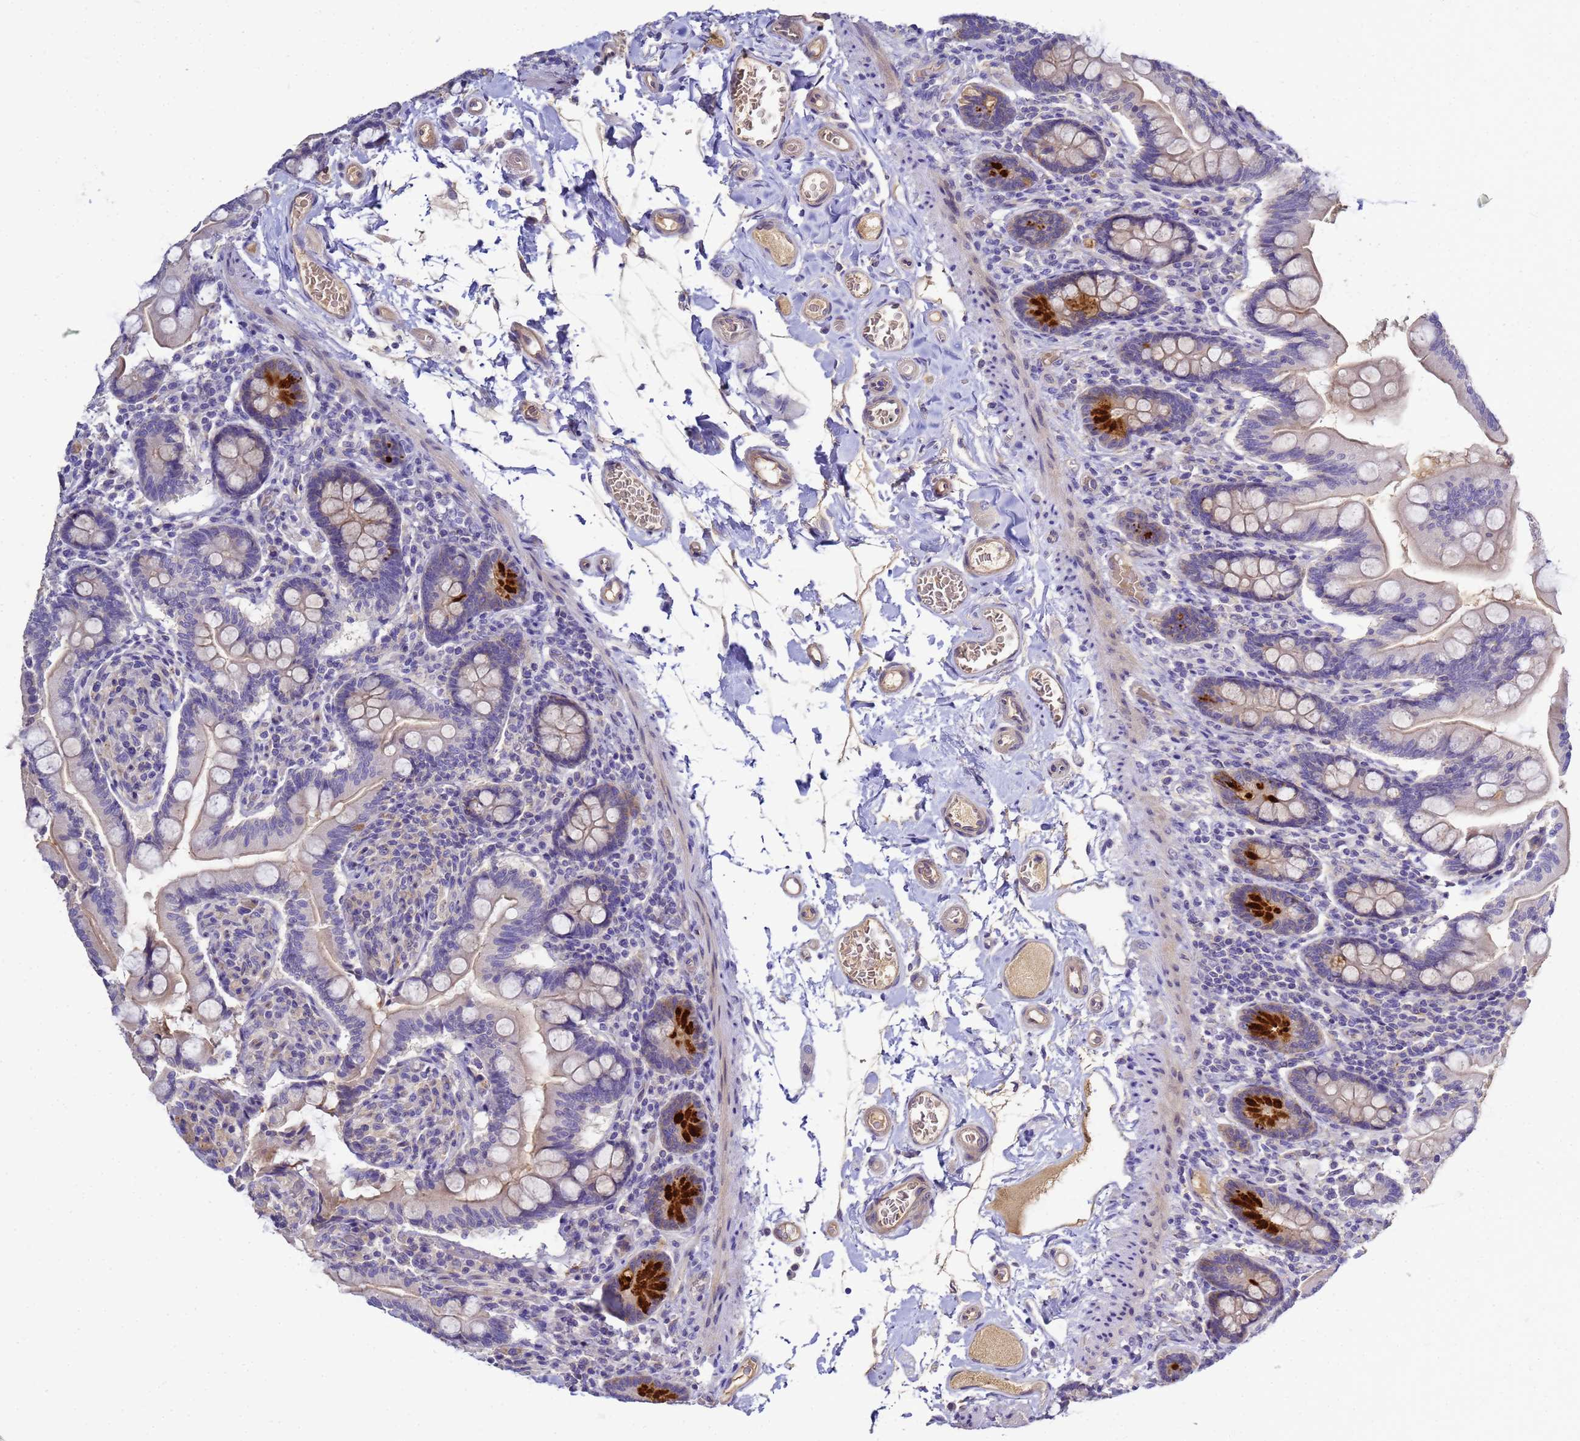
{"staining": {"intensity": "strong", "quantity": "<25%", "location": "cytoplasmic/membranous"}, "tissue": "small intestine", "cell_type": "Glandular cells", "image_type": "normal", "snomed": [{"axis": "morphology", "description": "Normal tissue, NOS"}, {"axis": "topography", "description": "Small intestine"}], "caption": "About <25% of glandular cells in unremarkable human small intestine show strong cytoplasmic/membranous protein expression as visualized by brown immunohistochemical staining.", "gene": "TBCD", "patient": {"sex": "female", "age": 64}}